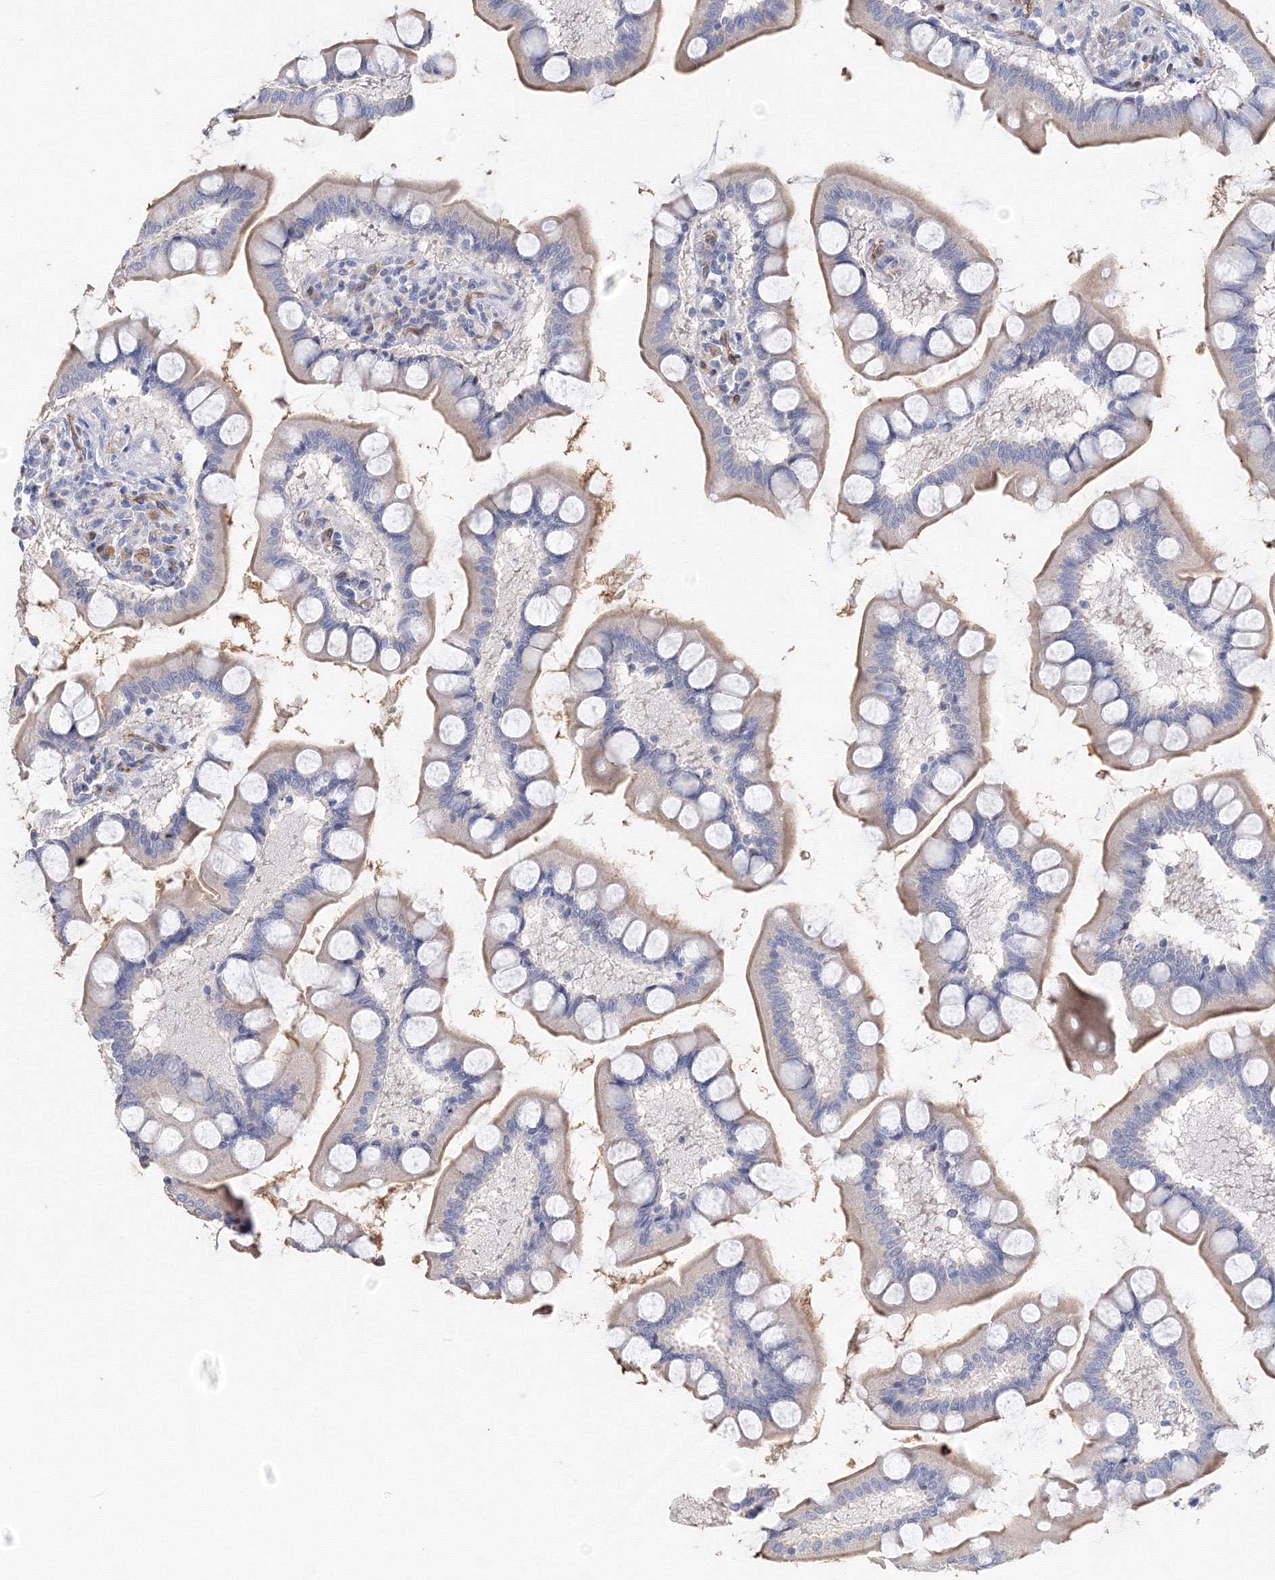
{"staining": {"intensity": "weak", "quantity": "<25%", "location": "cytoplasmic/membranous"}, "tissue": "small intestine", "cell_type": "Glandular cells", "image_type": "normal", "snomed": [{"axis": "morphology", "description": "Normal tissue, NOS"}, {"axis": "topography", "description": "Small intestine"}], "caption": "A high-resolution histopathology image shows immunohistochemistry (IHC) staining of unremarkable small intestine, which demonstrates no significant positivity in glandular cells.", "gene": "TAMM41", "patient": {"sex": "male", "age": 41}}